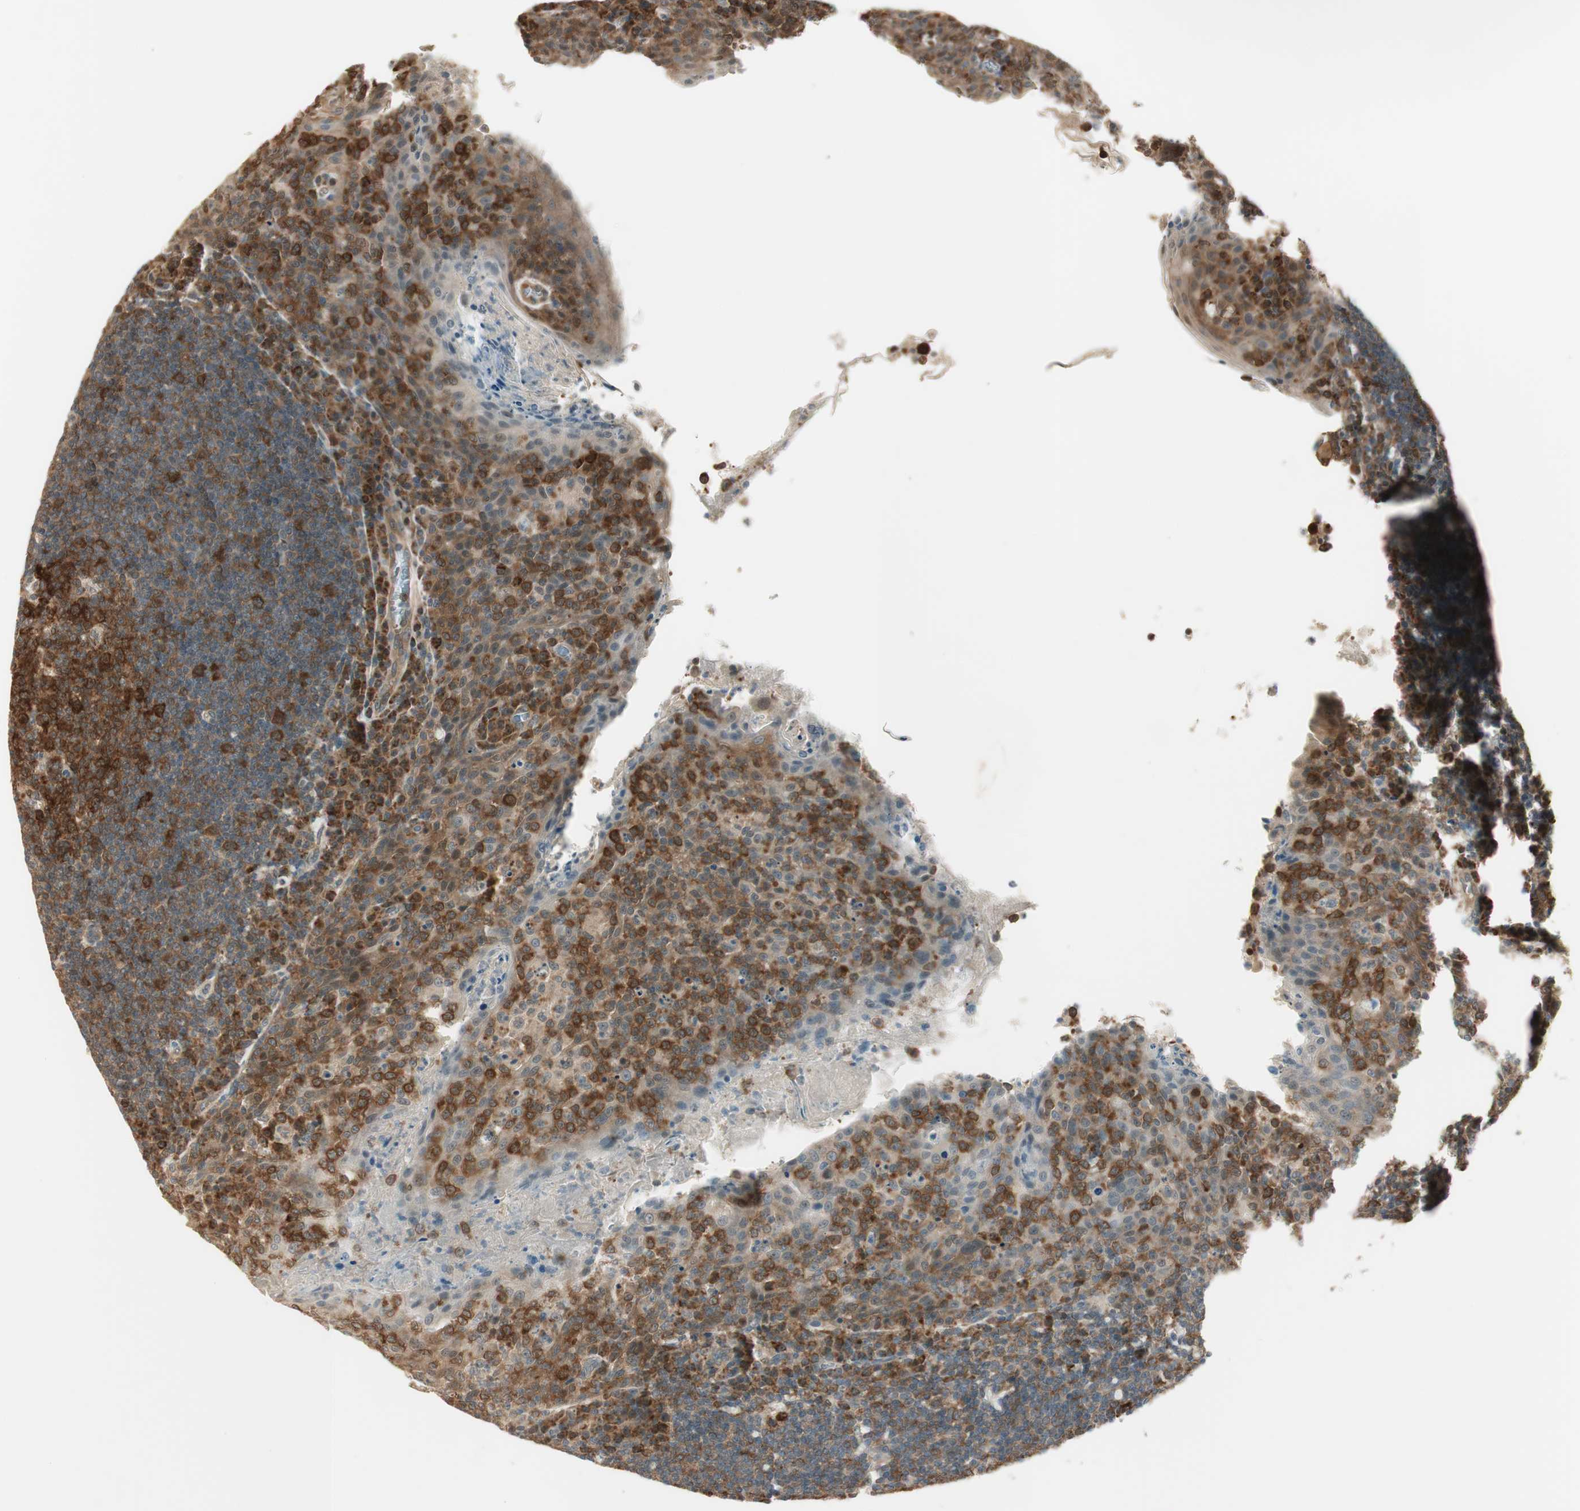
{"staining": {"intensity": "strong", "quantity": "25%-75%", "location": "cytoplasmic/membranous"}, "tissue": "tonsil", "cell_type": "Germinal center cells", "image_type": "normal", "snomed": [{"axis": "morphology", "description": "Normal tissue, NOS"}, {"axis": "topography", "description": "Tonsil"}], "caption": "Tonsil stained for a protein displays strong cytoplasmic/membranous positivity in germinal center cells. (DAB IHC, brown staining for protein, blue staining for nuclei).", "gene": "IPO5", "patient": {"sex": "male", "age": 17}}